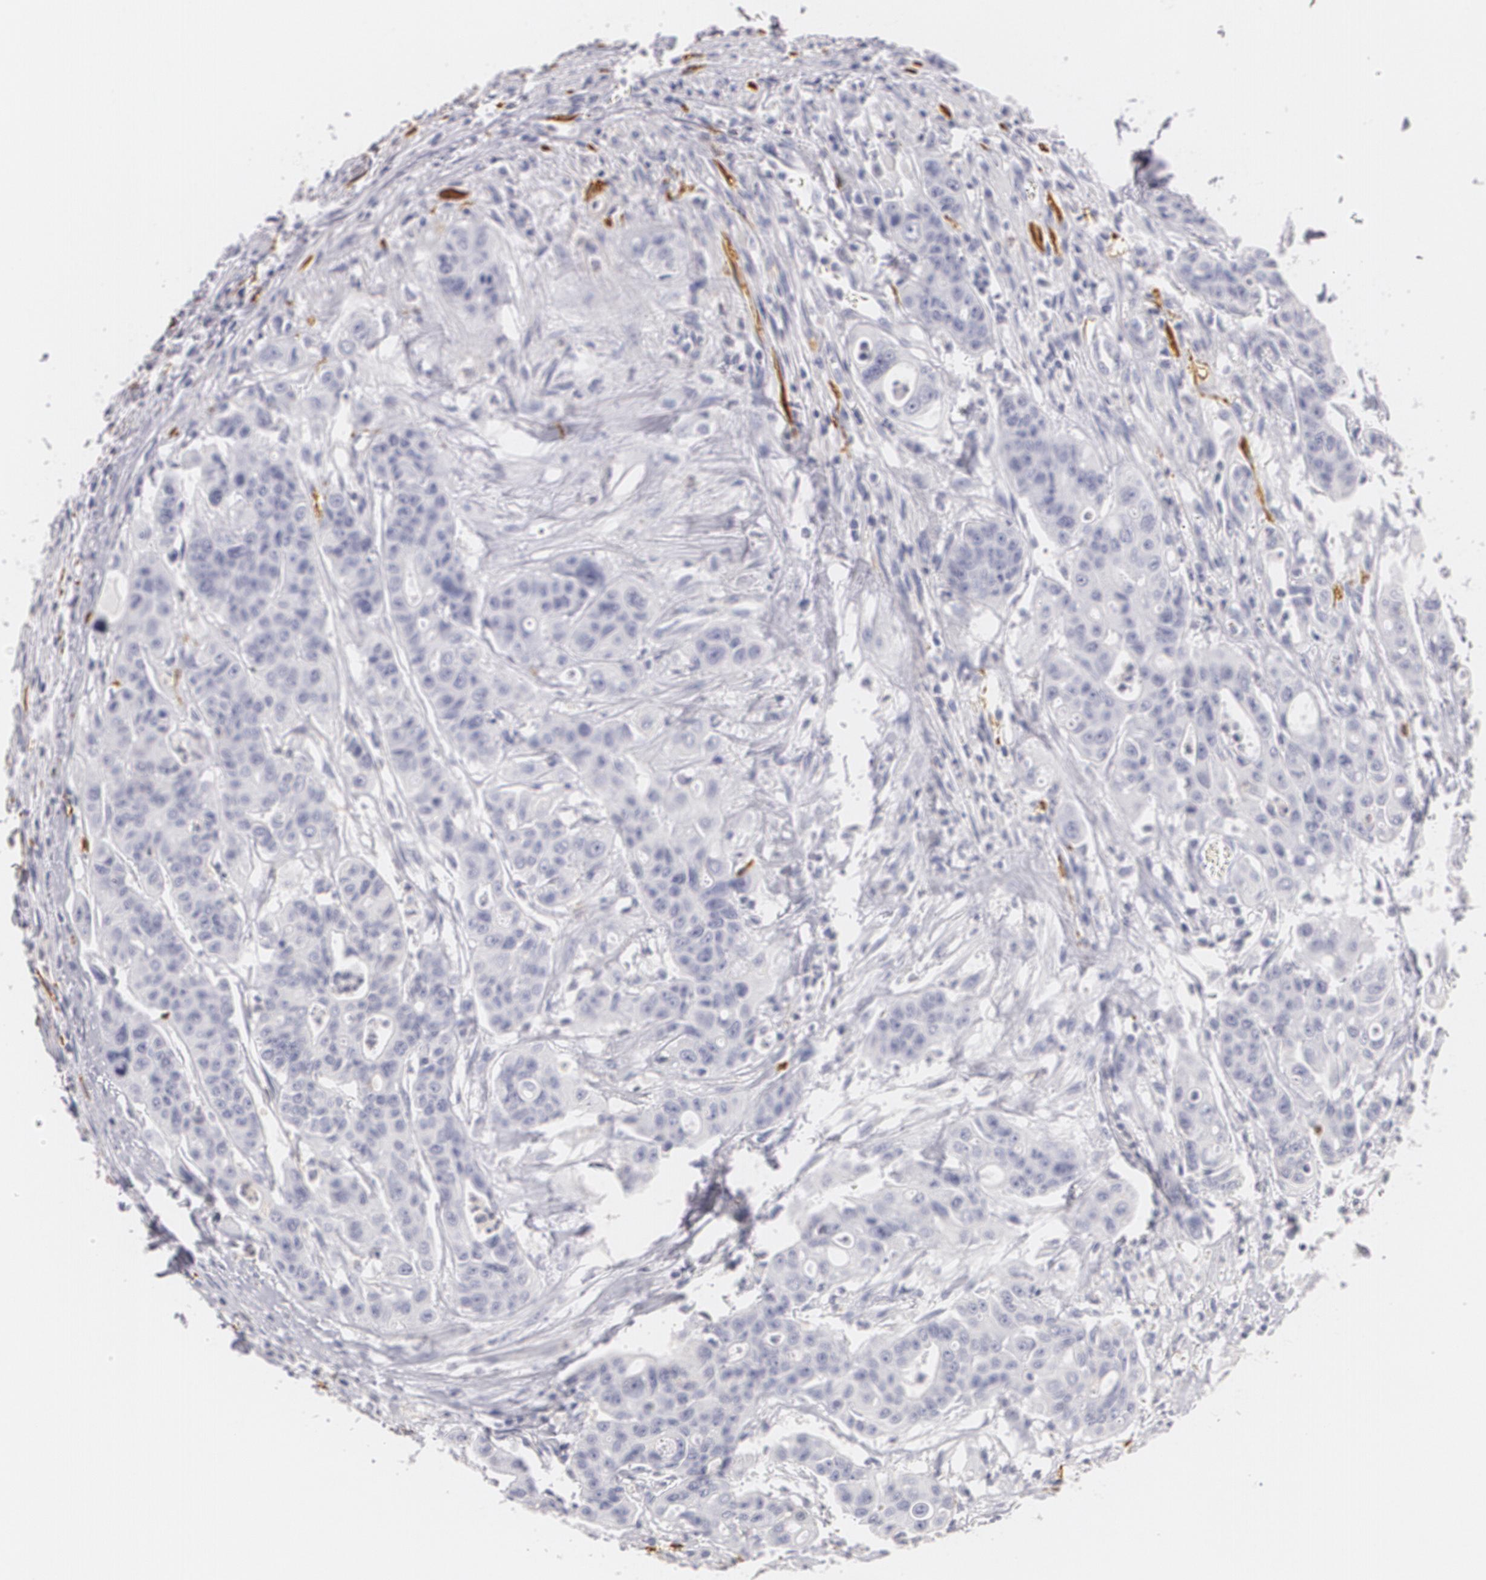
{"staining": {"intensity": "negative", "quantity": "none", "location": "none"}, "tissue": "colorectal cancer", "cell_type": "Tumor cells", "image_type": "cancer", "snomed": [{"axis": "morphology", "description": "Adenocarcinoma, NOS"}, {"axis": "topography", "description": "Colon"}], "caption": "Human adenocarcinoma (colorectal) stained for a protein using immunohistochemistry (IHC) reveals no staining in tumor cells.", "gene": "NGFR", "patient": {"sex": "female", "age": 70}}